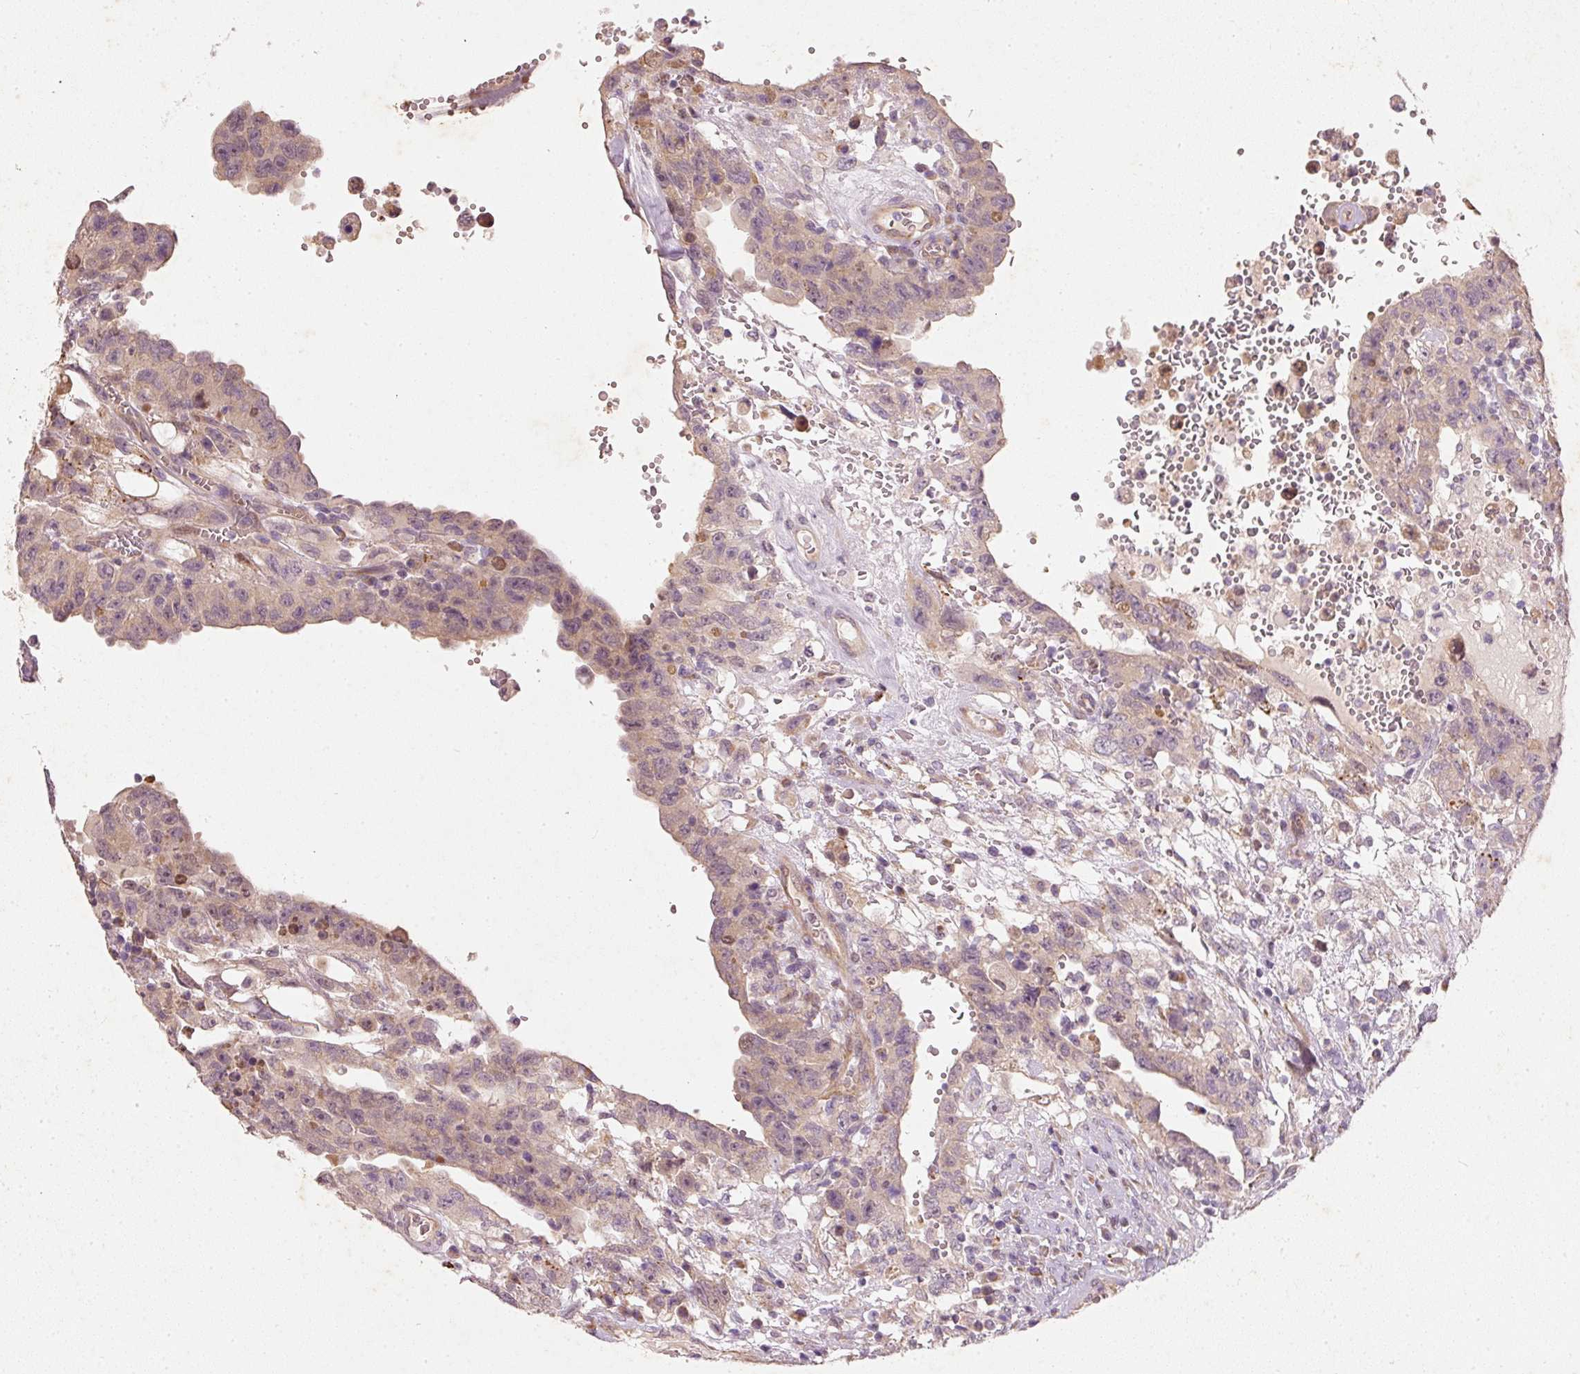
{"staining": {"intensity": "weak", "quantity": ">75%", "location": "cytoplasmic/membranous"}, "tissue": "testis cancer", "cell_type": "Tumor cells", "image_type": "cancer", "snomed": [{"axis": "morphology", "description": "Carcinoma, Embryonal, NOS"}, {"axis": "topography", "description": "Testis"}], "caption": "Immunohistochemistry image of neoplastic tissue: human testis cancer stained using IHC demonstrates low levels of weak protein expression localized specifically in the cytoplasmic/membranous of tumor cells, appearing as a cytoplasmic/membranous brown color.", "gene": "RGL2", "patient": {"sex": "male", "age": 26}}